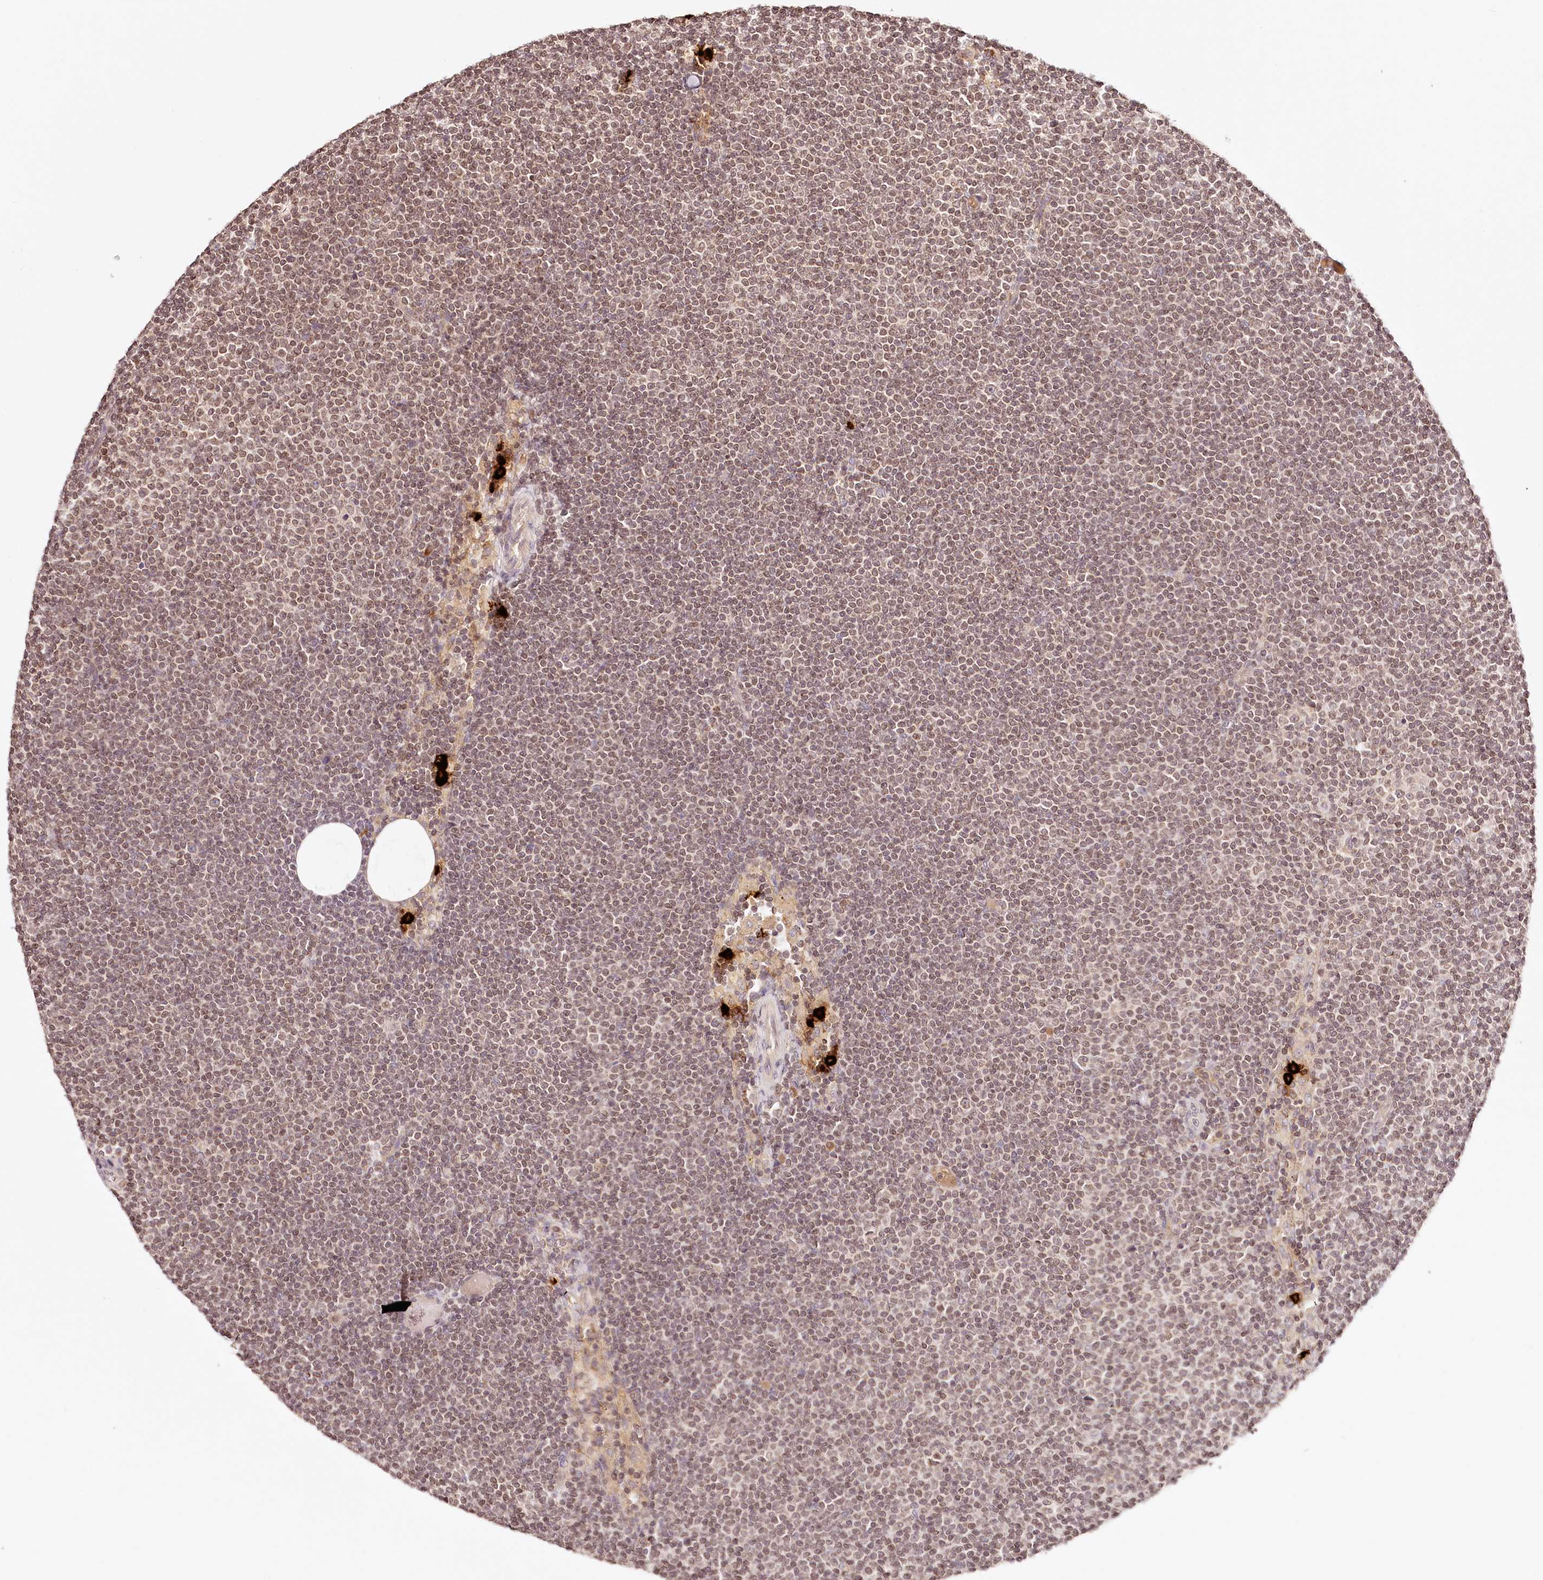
{"staining": {"intensity": "negative", "quantity": "none", "location": "none"}, "tissue": "lymphoma", "cell_type": "Tumor cells", "image_type": "cancer", "snomed": [{"axis": "morphology", "description": "Malignant lymphoma, non-Hodgkin's type, Low grade"}, {"axis": "topography", "description": "Lymph node"}], "caption": "Human malignant lymphoma, non-Hodgkin's type (low-grade) stained for a protein using immunohistochemistry reveals no expression in tumor cells.", "gene": "SYNGR1", "patient": {"sex": "female", "age": 53}}